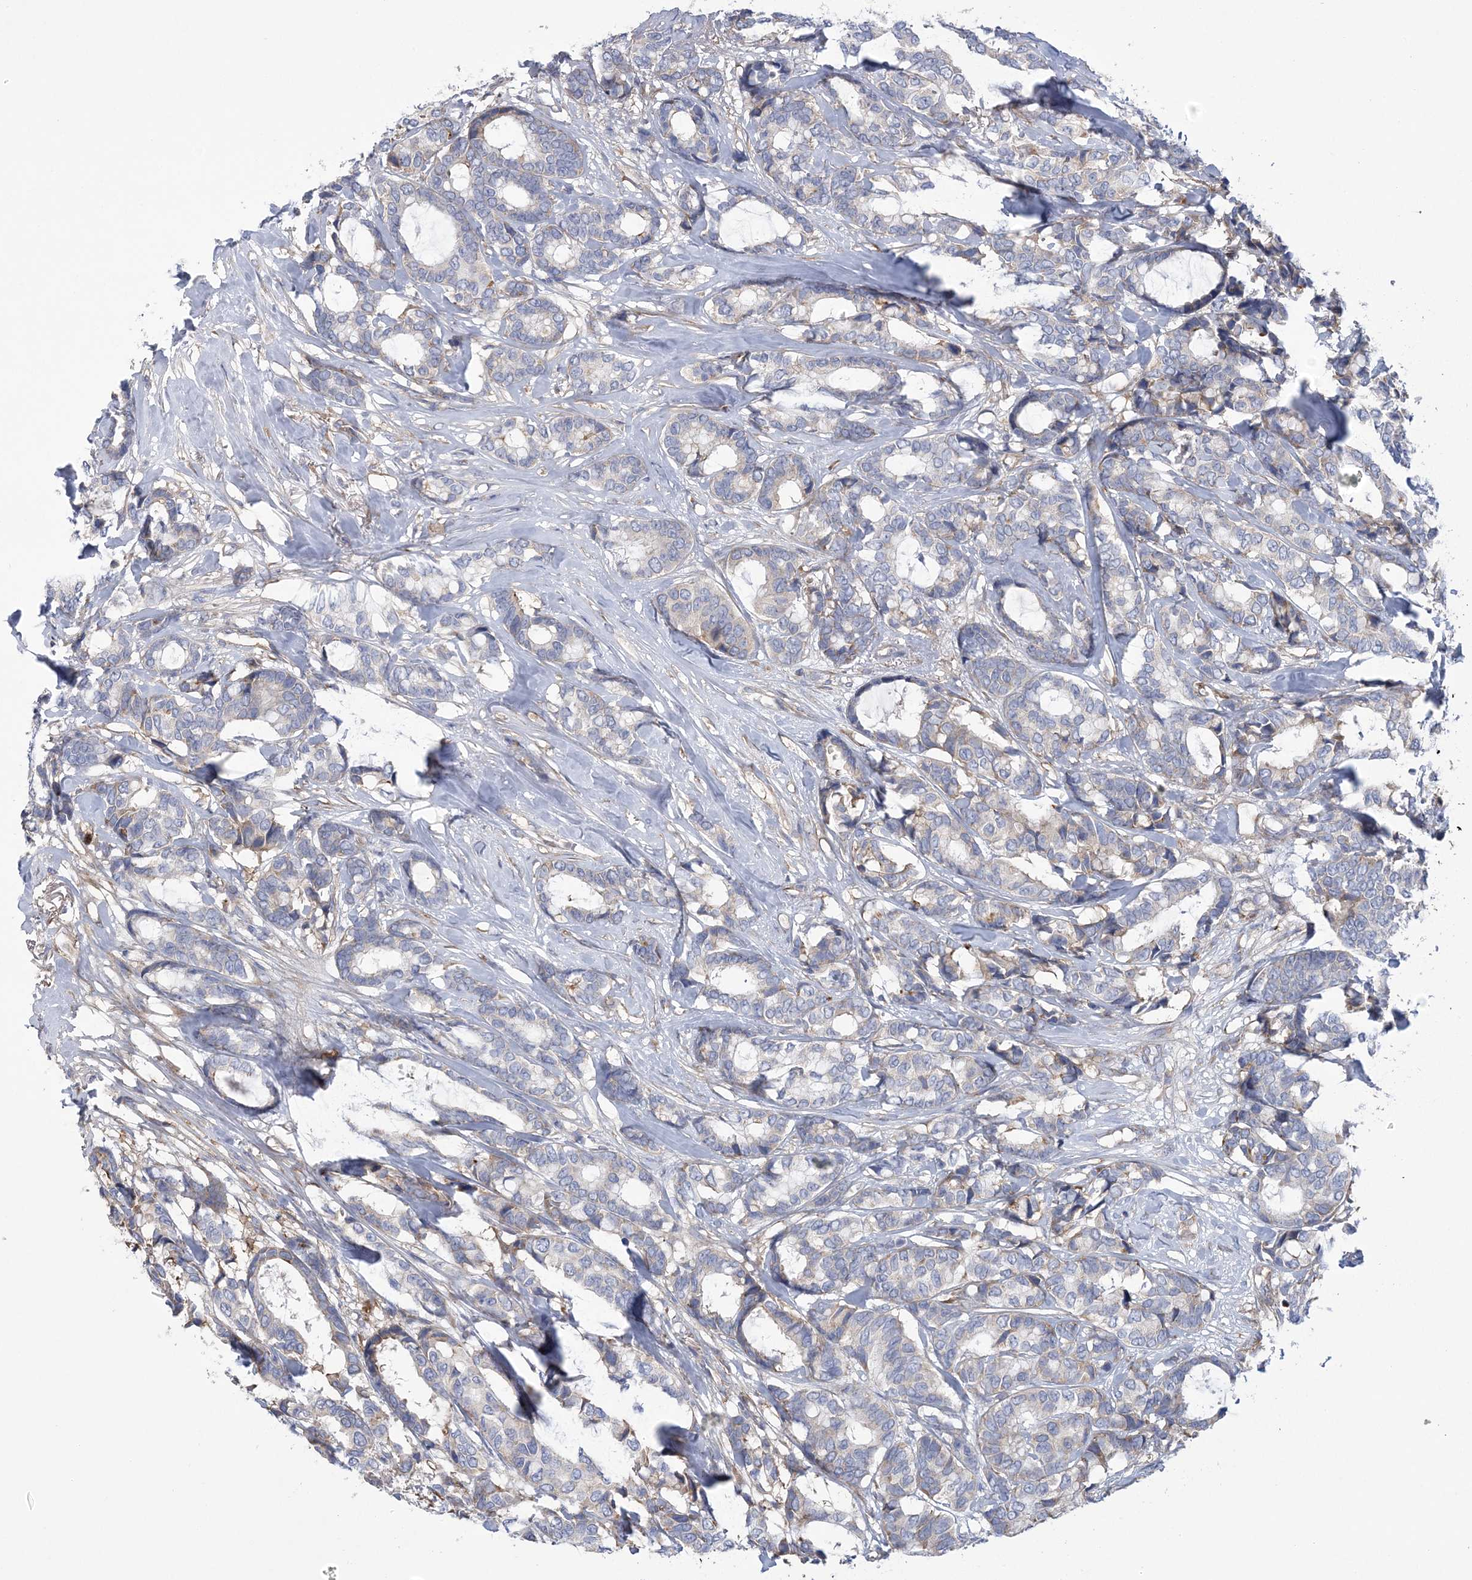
{"staining": {"intensity": "negative", "quantity": "none", "location": "none"}, "tissue": "breast cancer", "cell_type": "Tumor cells", "image_type": "cancer", "snomed": [{"axis": "morphology", "description": "Duct carcinoma"}, {"axis": "topography", "description": "Breast"}], "caption": "Tumor cells are negative for brown protein staining in breast cancer (infiltrating ductal carcinoma).", "gene": "ARSJ", "patient": {"sex": "female", "age": 87}}